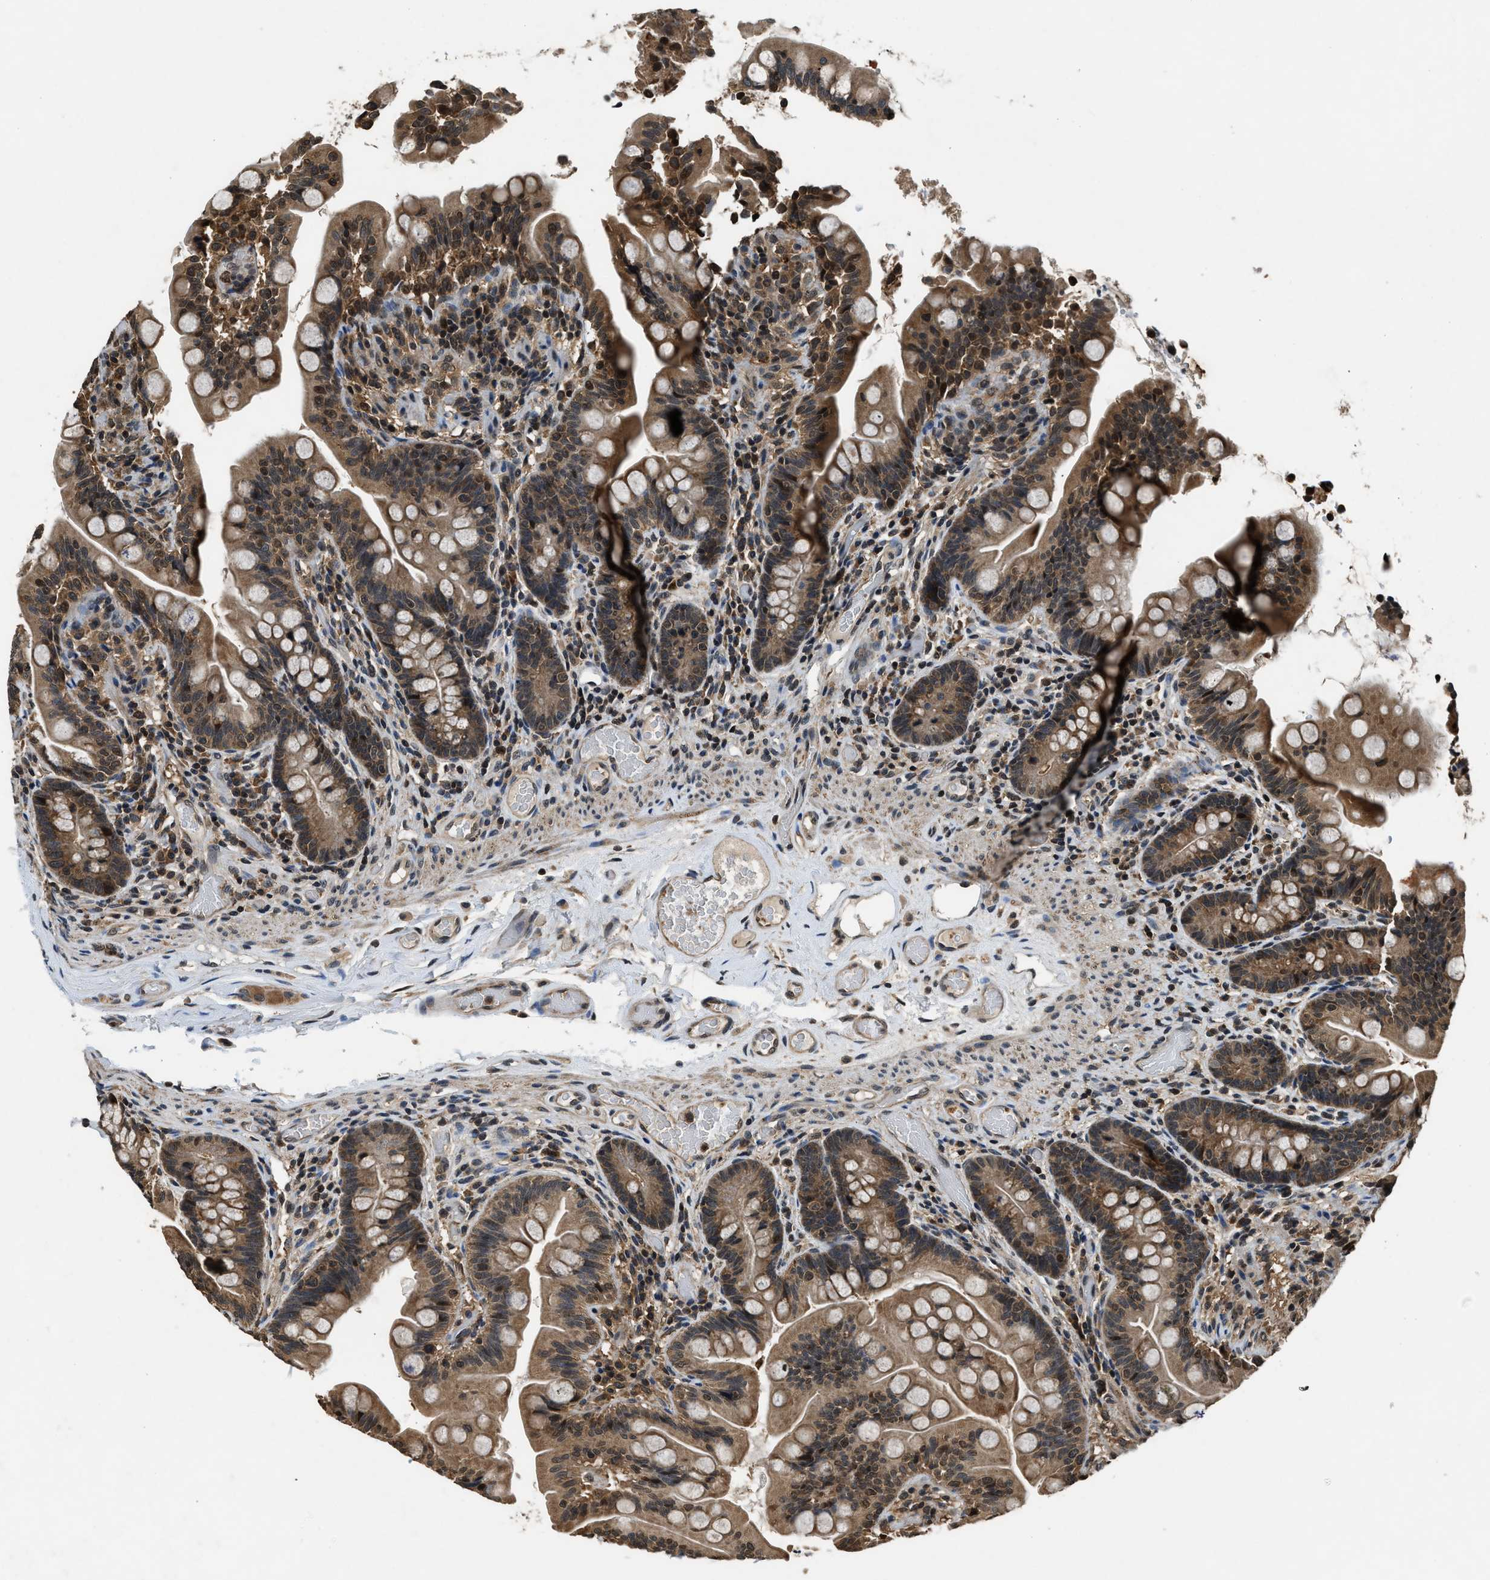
{"staining": {"intensity": "moderate", "quantity": ">75%", "location": "cytoplasmic/membranous"}, "tissue": "small intestine", "cell_type": "Glandular cells", "image_type": "normal", "snomed": [{"axis": "morphology", "description": "Normal tissue, NOS"}, {"axis": "topography", "description": "Small intestine"}], "caption": "High-power microscopy captured an immunohistochemistry image of benign small intestine, revealing moderate cytoplasmic/membranous positivity in about >75% of glandular cells.", "gene": "RPS6KB1", "patient": {"sex": "female", "age": 56}}